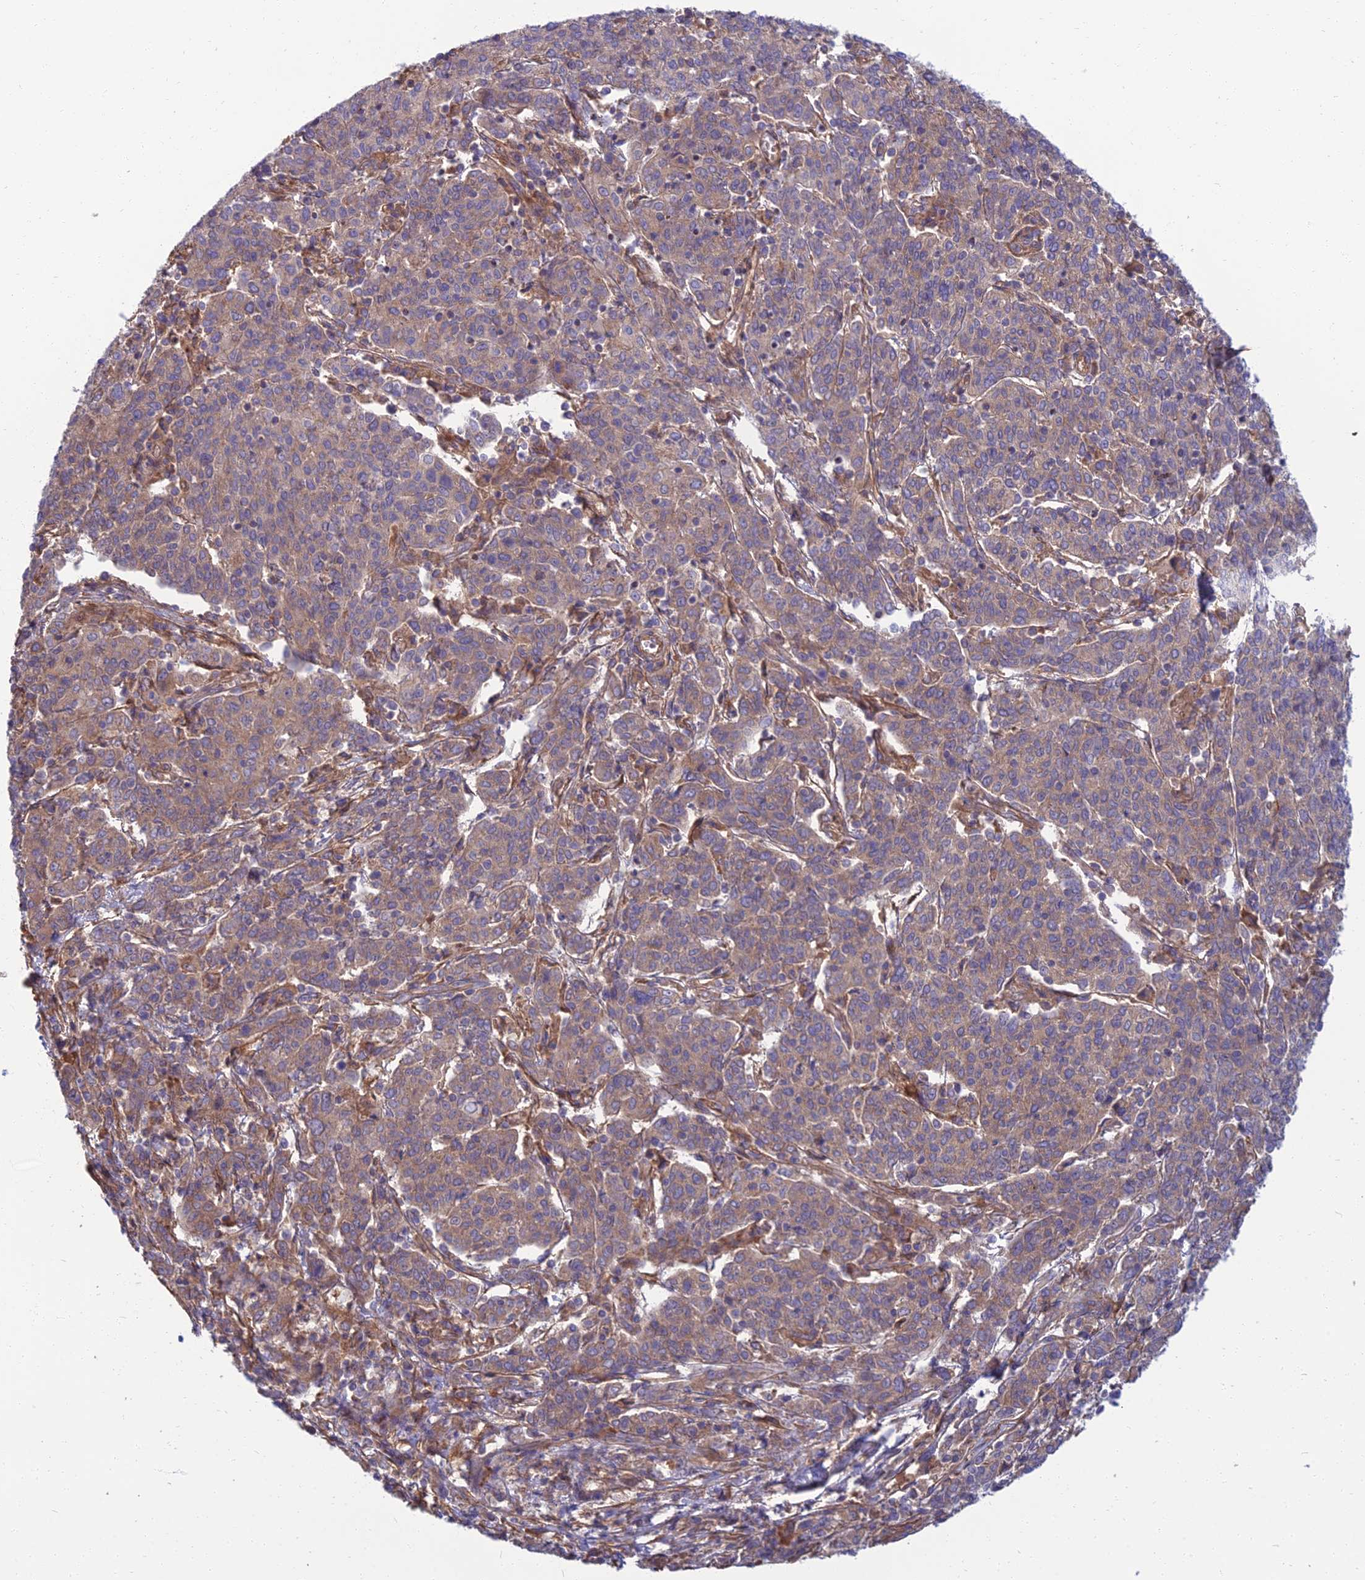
{"staining": {"intensity": "weak", "quantity": ">75%", "location": "cytoplasmic/membranous"}, "tissue": "cervical cancer", "cell_type": "Tumor cells", "image_type": "cancer", "snomed": [{"axis": "morphology", "description": "Squamous cell carcinoma, NOS"}, {"axis": "topography", "description": "Cervix"}], "caption": "About >75% of tumor cells in human cervical cancer (squamous cell carcinoma) reveal weak cytoplasmic/membranous protein expression as visualized by brown immunohistochemical staining.", "gene": "WDR24", "patient": {"sex": "female", "age": 67}}